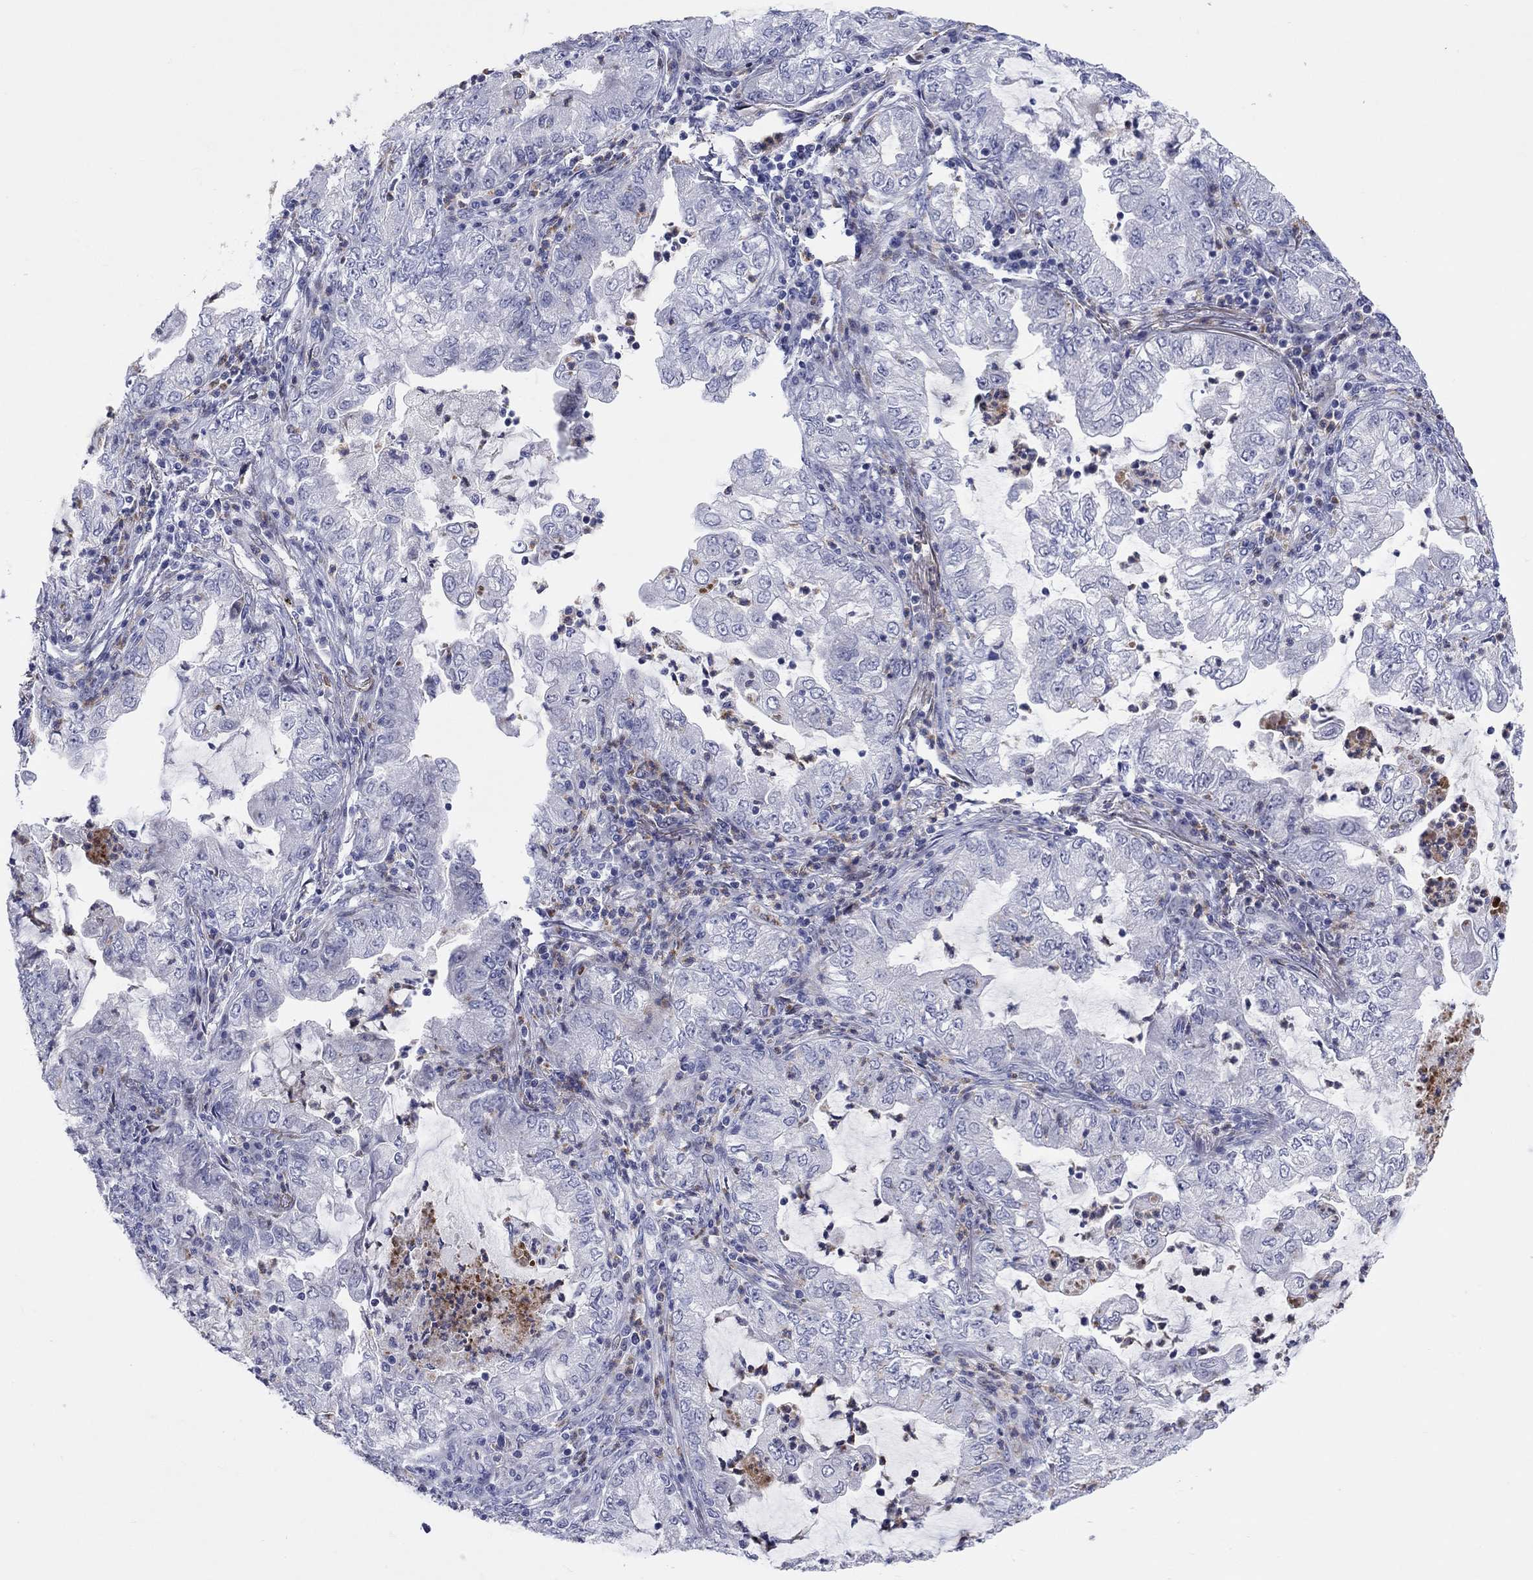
{"staining": {"intensity": "negative", "quantity": "none", "location": "none"}, "tissue": "lung cancer", "cell_type": "Tumor cells", "image_type": "cancer", "snomed": [{"axis": "morphology", "description": "Adenocarcinoma, NOS"}, {"axis": "topography", "description": "Lung"}], "caption": "The image displays no staining of tumor cells in lung adenocarcinoma.", "gene": "ARHGAP36", "patient": {"sex": "female", "age": 73}}